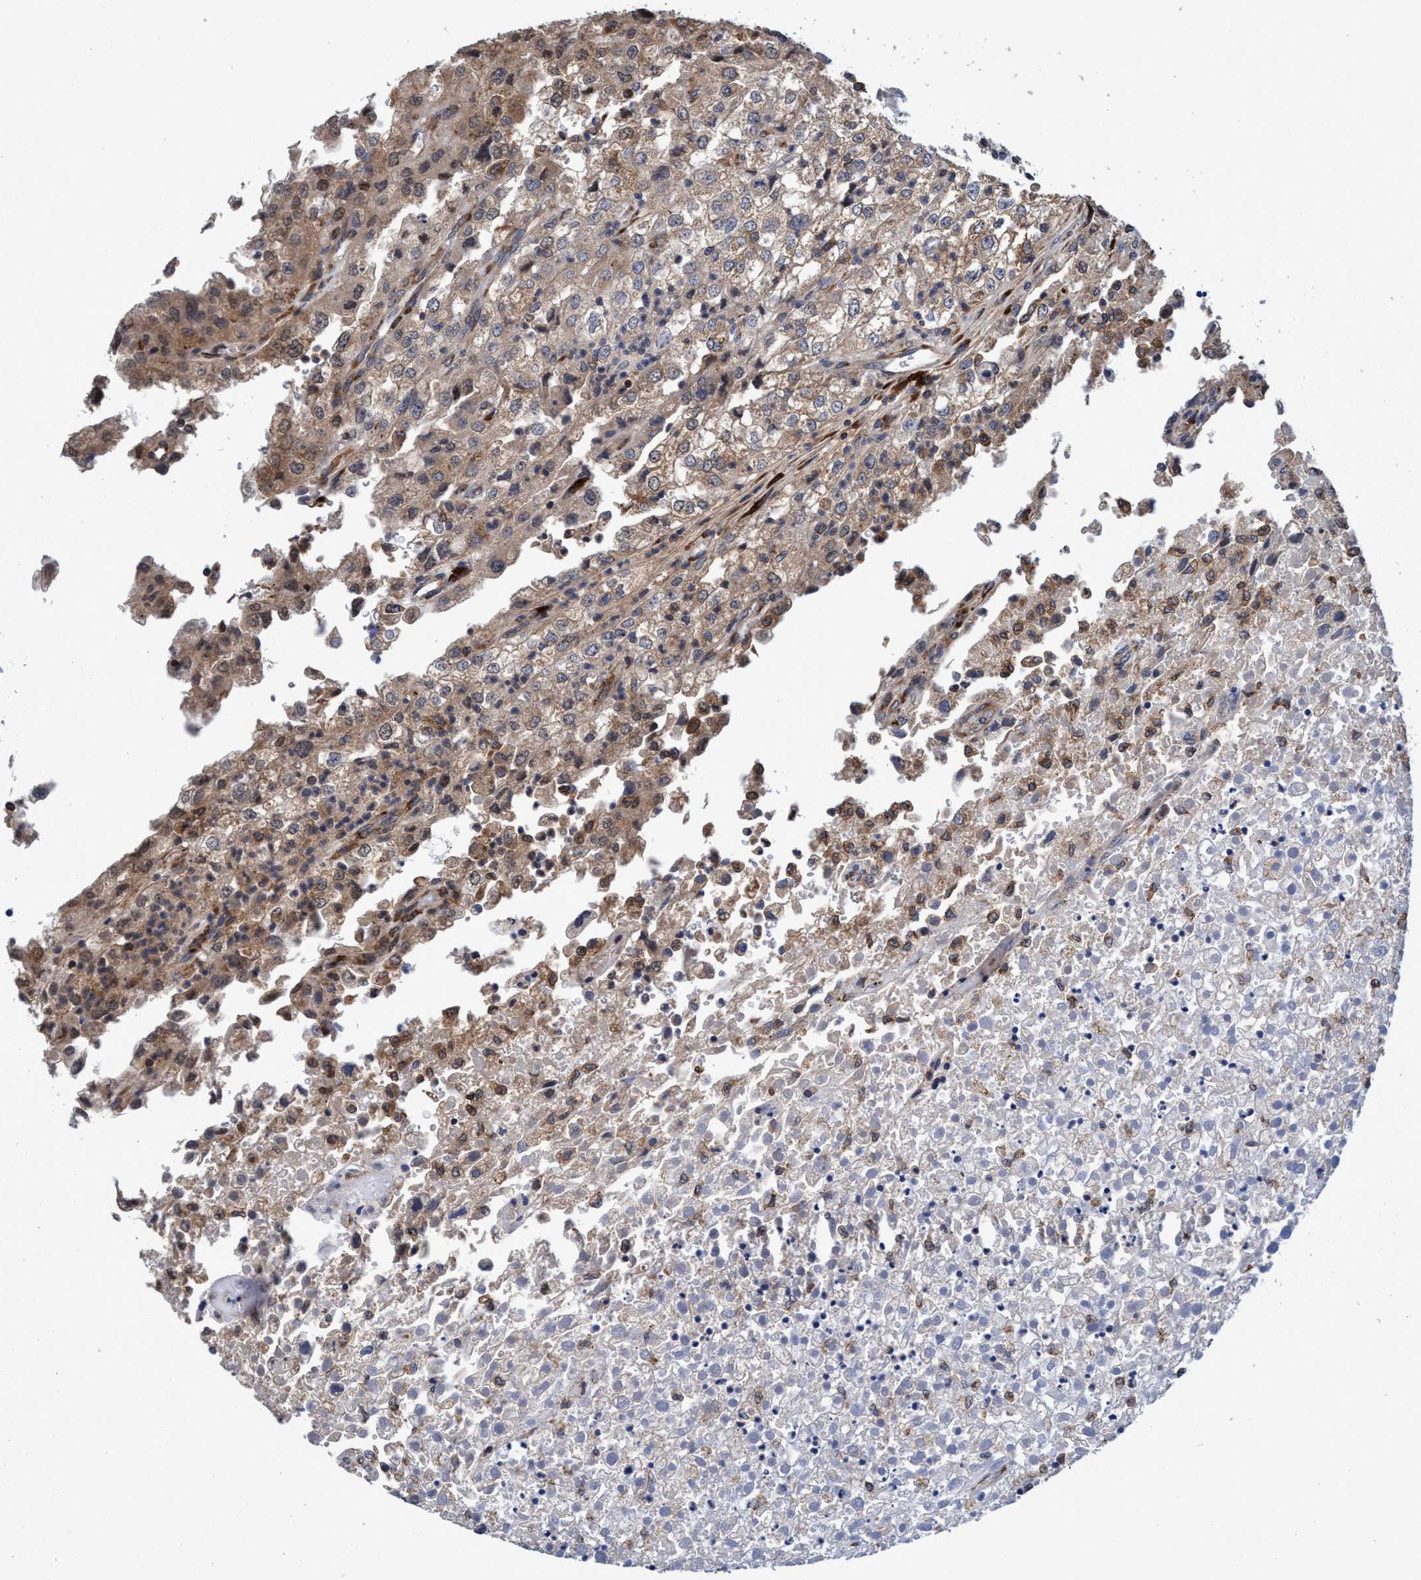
{"staining": {"intensity": "weak", "quantity": "25%-75%", "location": "cytoplasmic/membranous"}, "tissue": "renal cancer", "cell_type": "Tumor cells", "image_type": "cancer", "snomed": [{"axis": "morphology", "description": "Adenocarcinoma, NOS"}, {"axis": "topography", "description": "Kidney"}], "caption": "This micrograph reveals renal cancer (adenocarcinoma) stained with IHC to label a protein in brown. The cytoplasmic/membranous of tumor cells show weak positivity for the protein. Nuclei are counter-stained blue.", "gene": "CALCOCO2", "patient": {"sex": "female", "age": 54}}